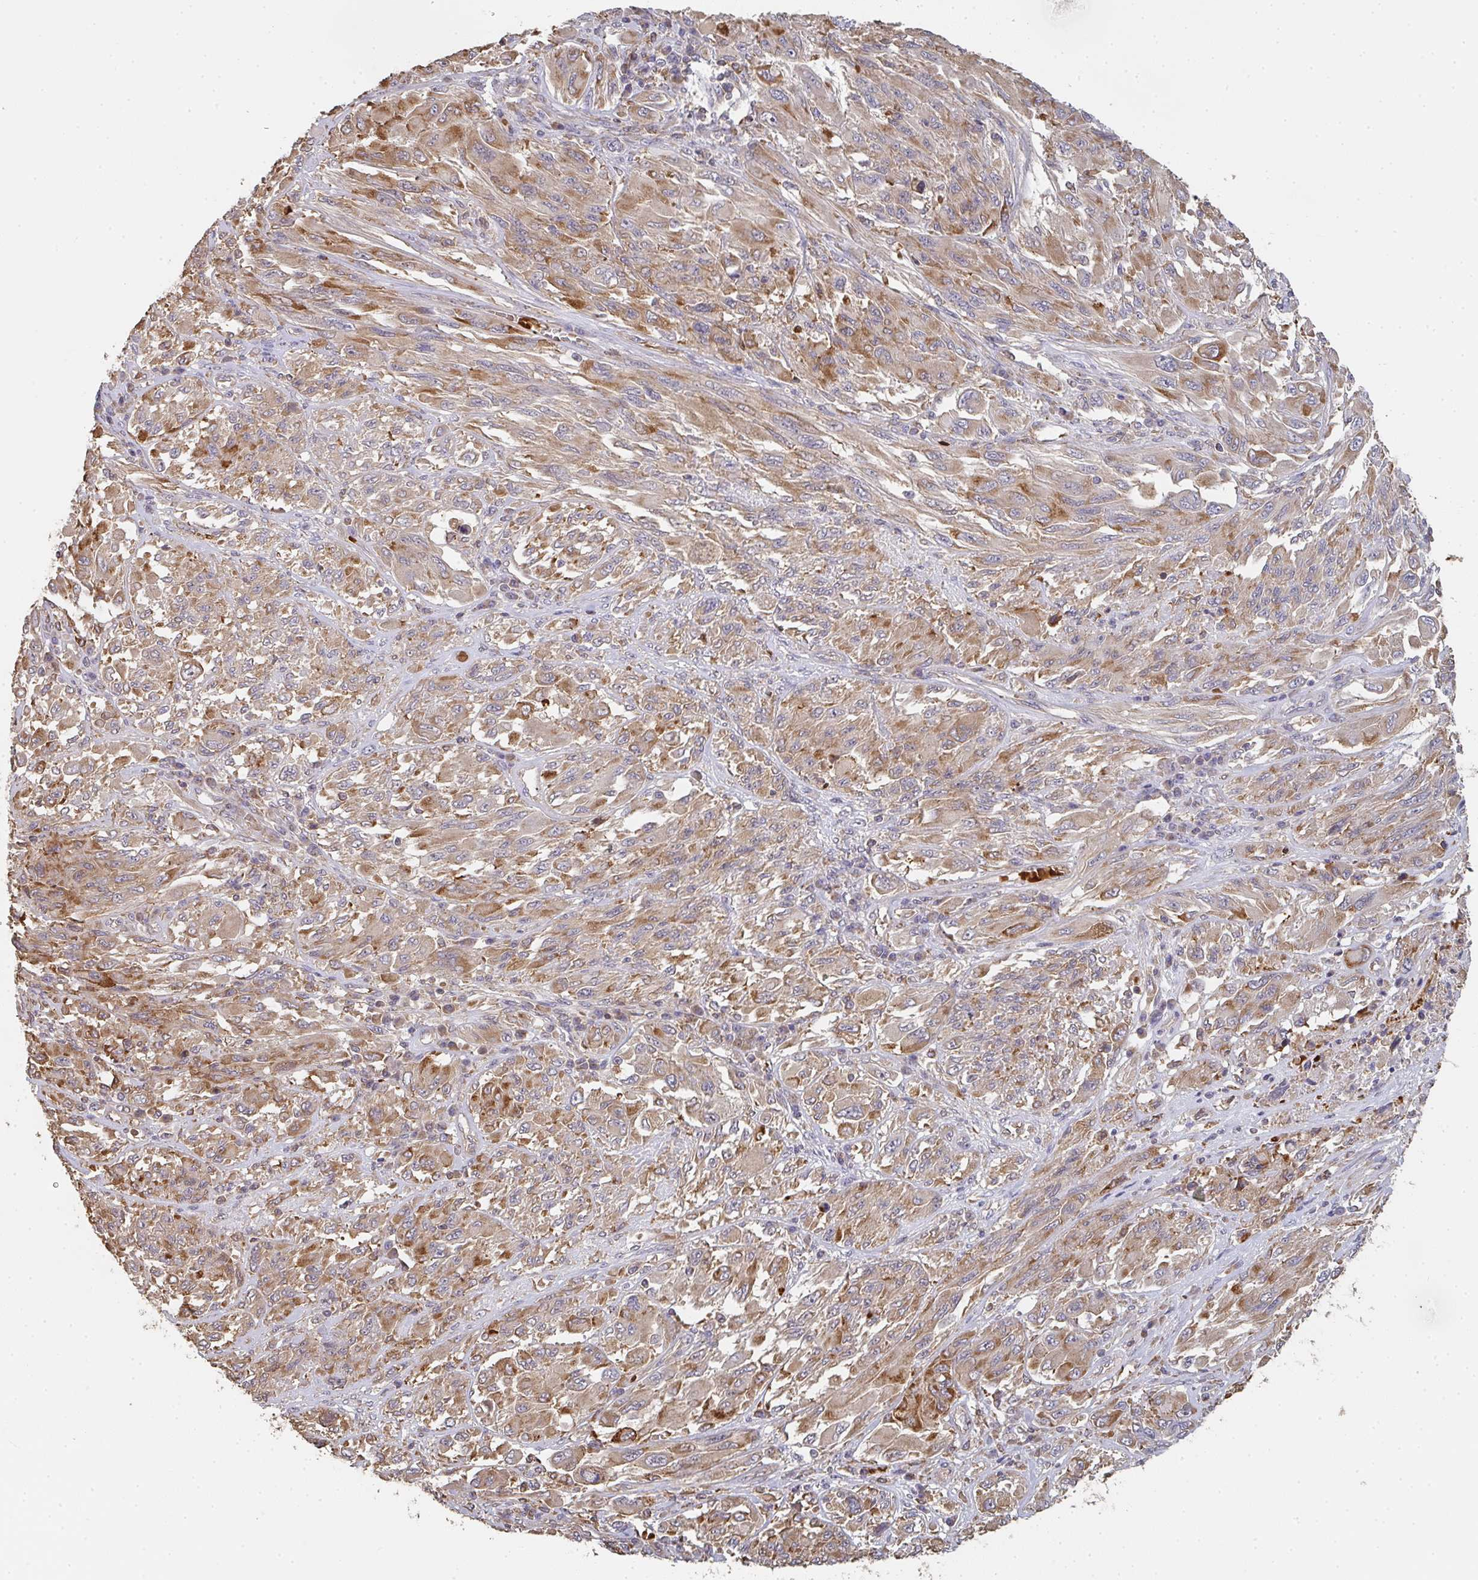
{"staining": {"intensity": "moderate", "quantity": ">75%", "location": "cytoplasmic/membranous"}, "tissue": "melanoma", "cell_type": "Tumor cells", "image_type": "cancer", "snomed": [{"axis": "morphology", "description": "Malignant melanoma, NOS"}, {"axis": "topography", "description": "Skin"}], "caption": "A medium amount of moderate cytoplasmic/membranous staining is present in approximately >75% of tumor cells in malignant melanoma tissue.", "gene": "POLG", "patient": {"sex": "female", "age": 91}}